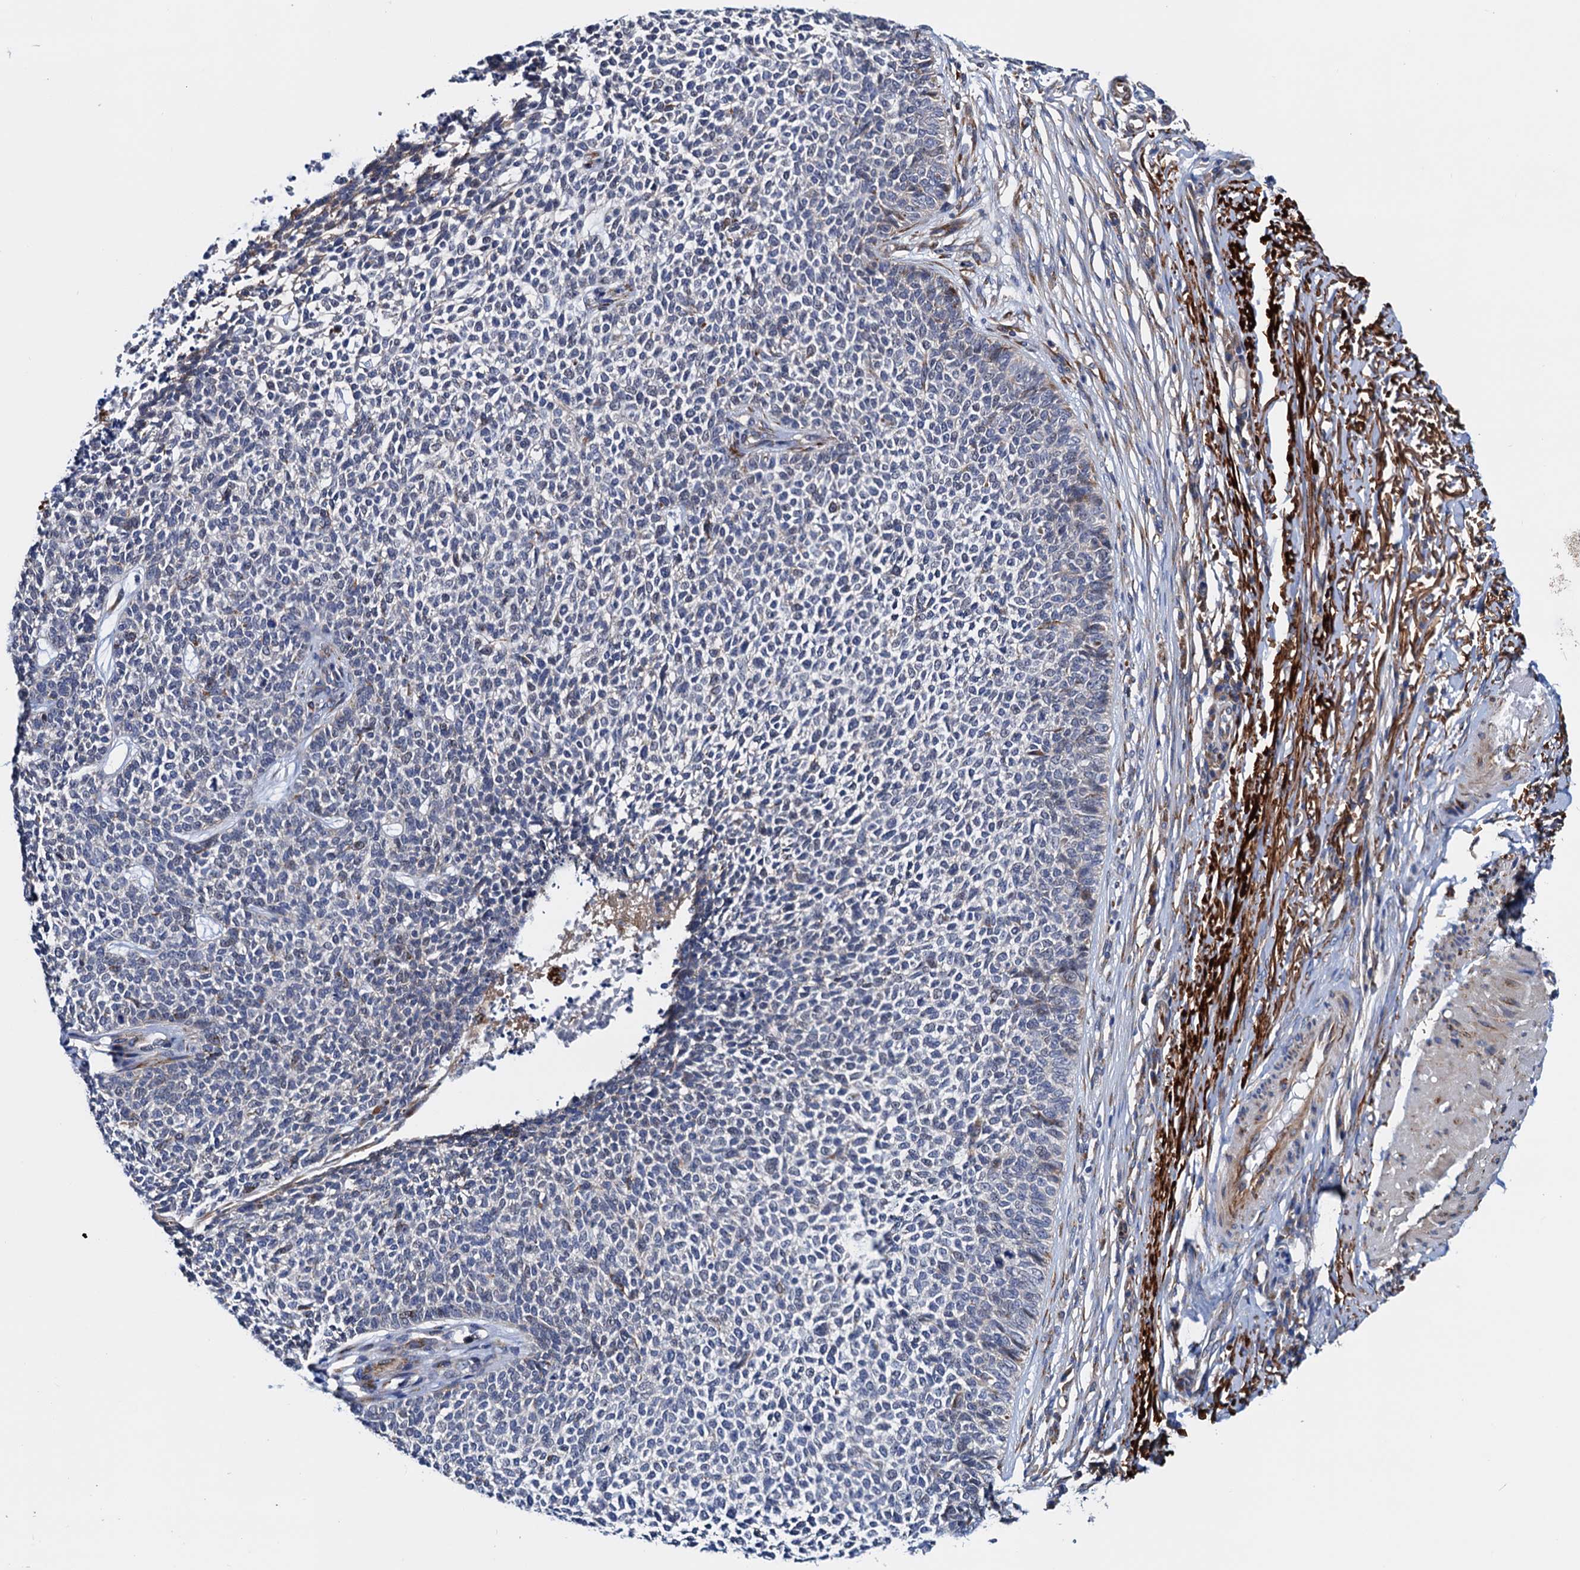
{"staining": {"intensity": "negative", "quantity": "none", "location": "none"}, "tissue": "skin cancer", "cell_type": "Tumor cells", "image_type": "cancer", "snomed": [{"axis": "morphology", "description": "Basal cell carcinoma"}, {"axis": "topography", "description": "Skin"}], "caption": "Basal cell carcinoma (skin) stained for a protein using immunohistochemistry (IHC) reveals no expression tumor cells.", "gene": "RASSF9", "patient": {"sex": "female", "age": 84}}